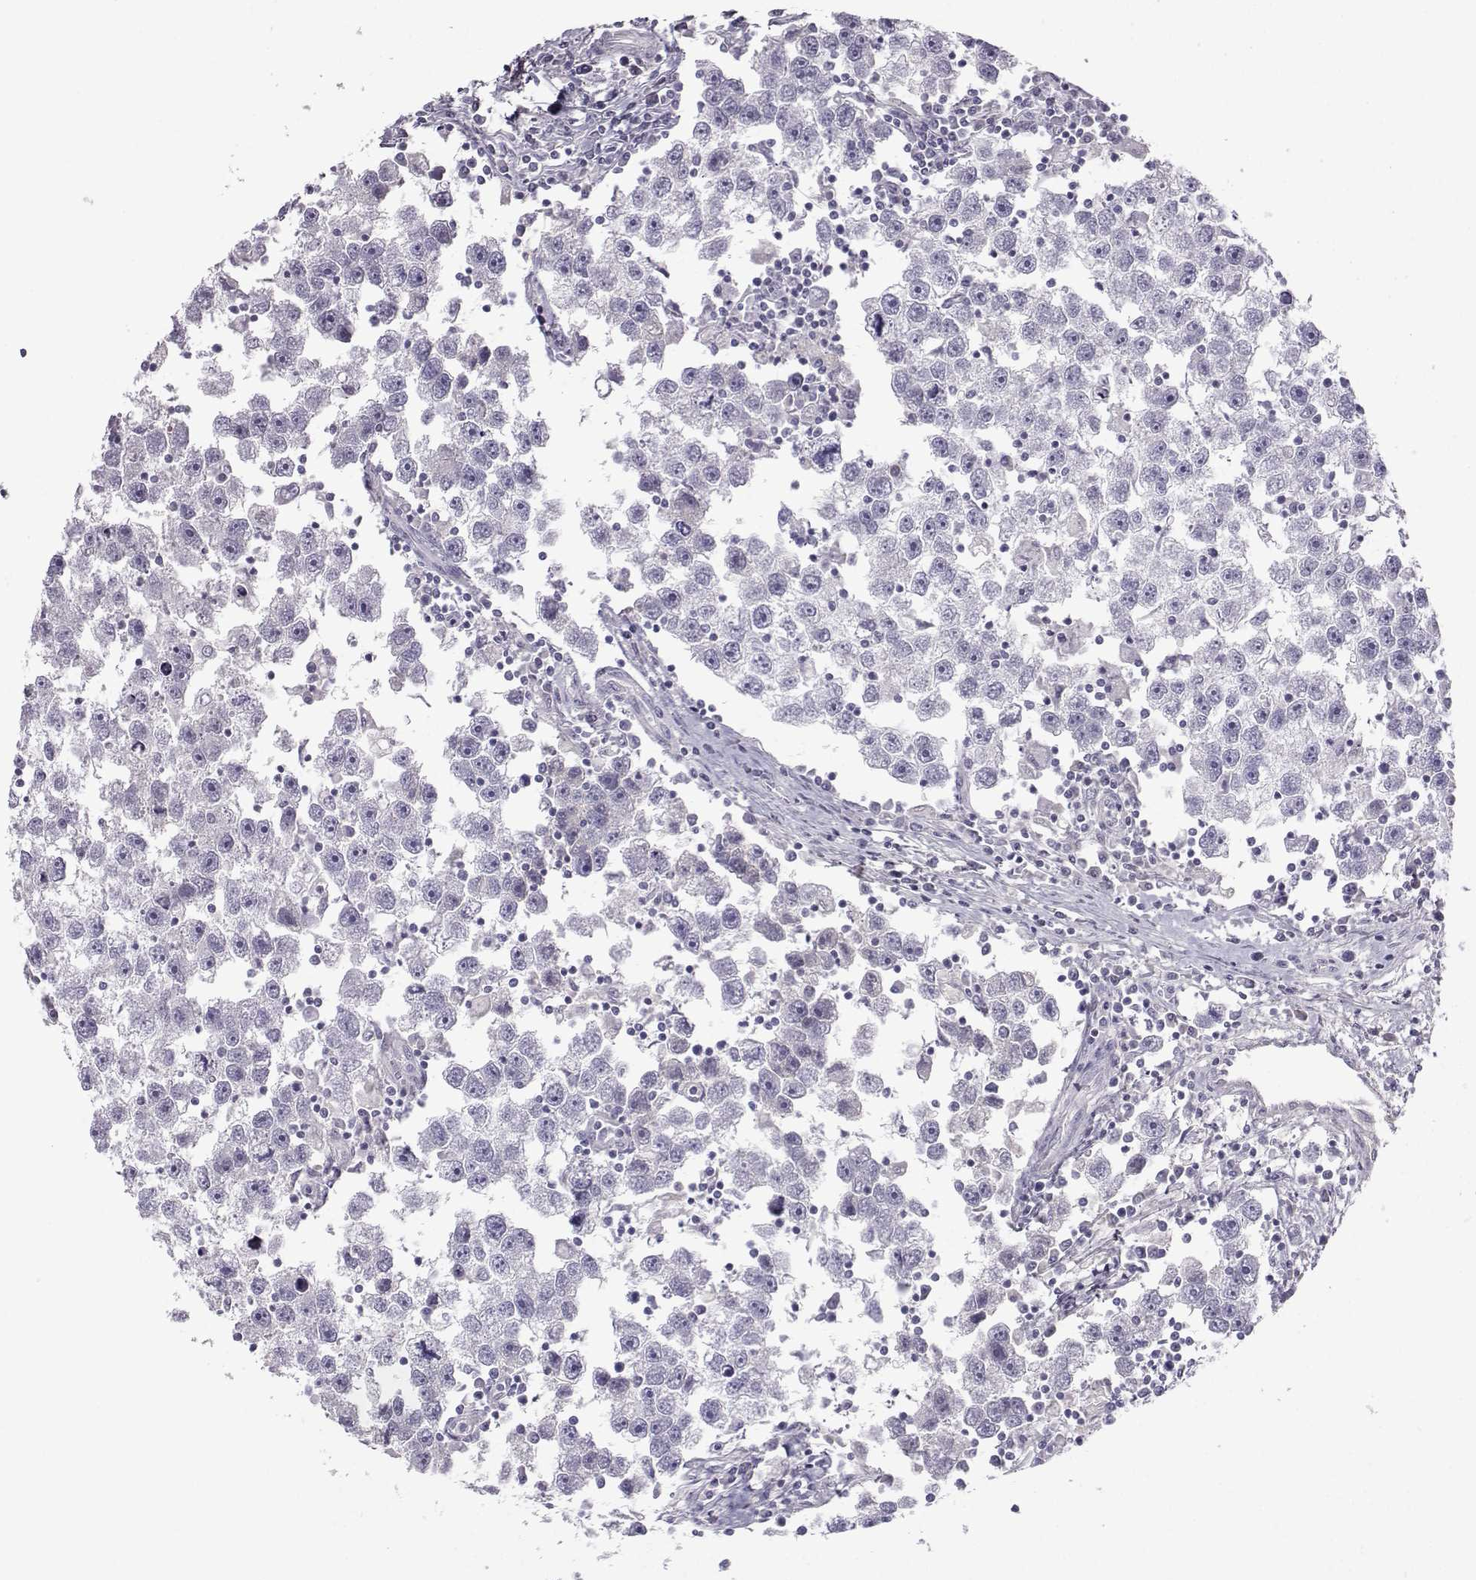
{"staining": {"intensity": "negative", "quantity": "none", "location": "none"}, "tissue": "testis cancer", "cell_type": "Tumor cells", "image_type": "cancer", "snomed": [{"axis": "morphology", "description": "Seminoma, NOS"}, {"axis": "topography", "description": "Testis"}], "caption": "DAB (3,3'-diaminobenzidine) immunohistochemical staining of human testis seminoma shows no significant positivity in tumor cells.", "gene": "ARMC2", "patient": {"sex": "male", "age": 30}}